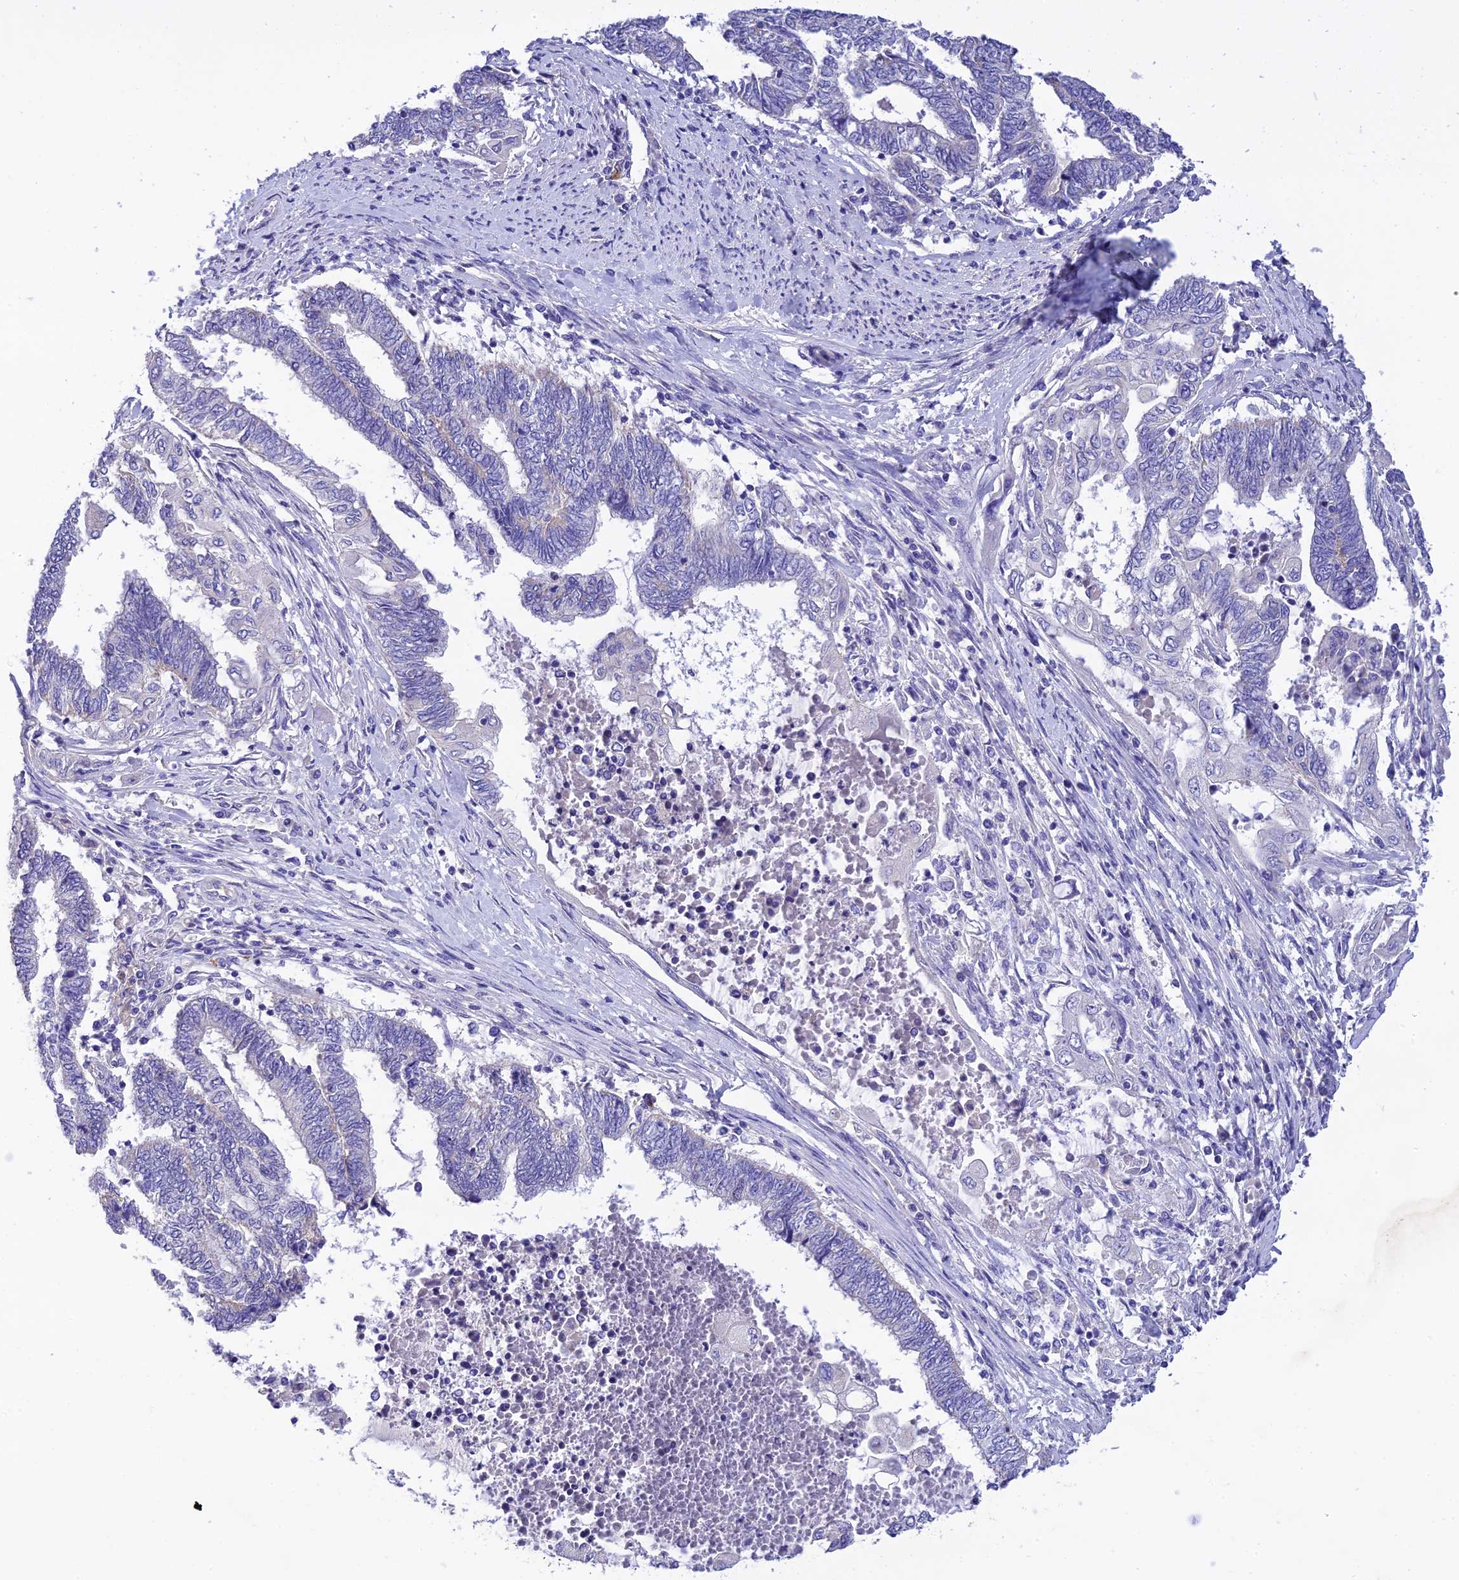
{"staining": {"intensity": "negative", "quantity": "none", "location": "none"}, "tissue": "endometrial cancer", "cell_type": "Tumor cells", "image_type": "cancer", "snomed": [{"axis": "morphology", "description": "Adenocarcinoma, NOS"}, {"axis": "topography", "description": "Uterus"}, {"axis": "topography", "description": "Endometrium"}], "caption": "This is an immunohistochemistry (IHC) micrograph of endometrial adenocarcinoma. There is no staining in tumor cells.", "gene": "MS4A5", "patient": {"sex": "female", "age": 70}}